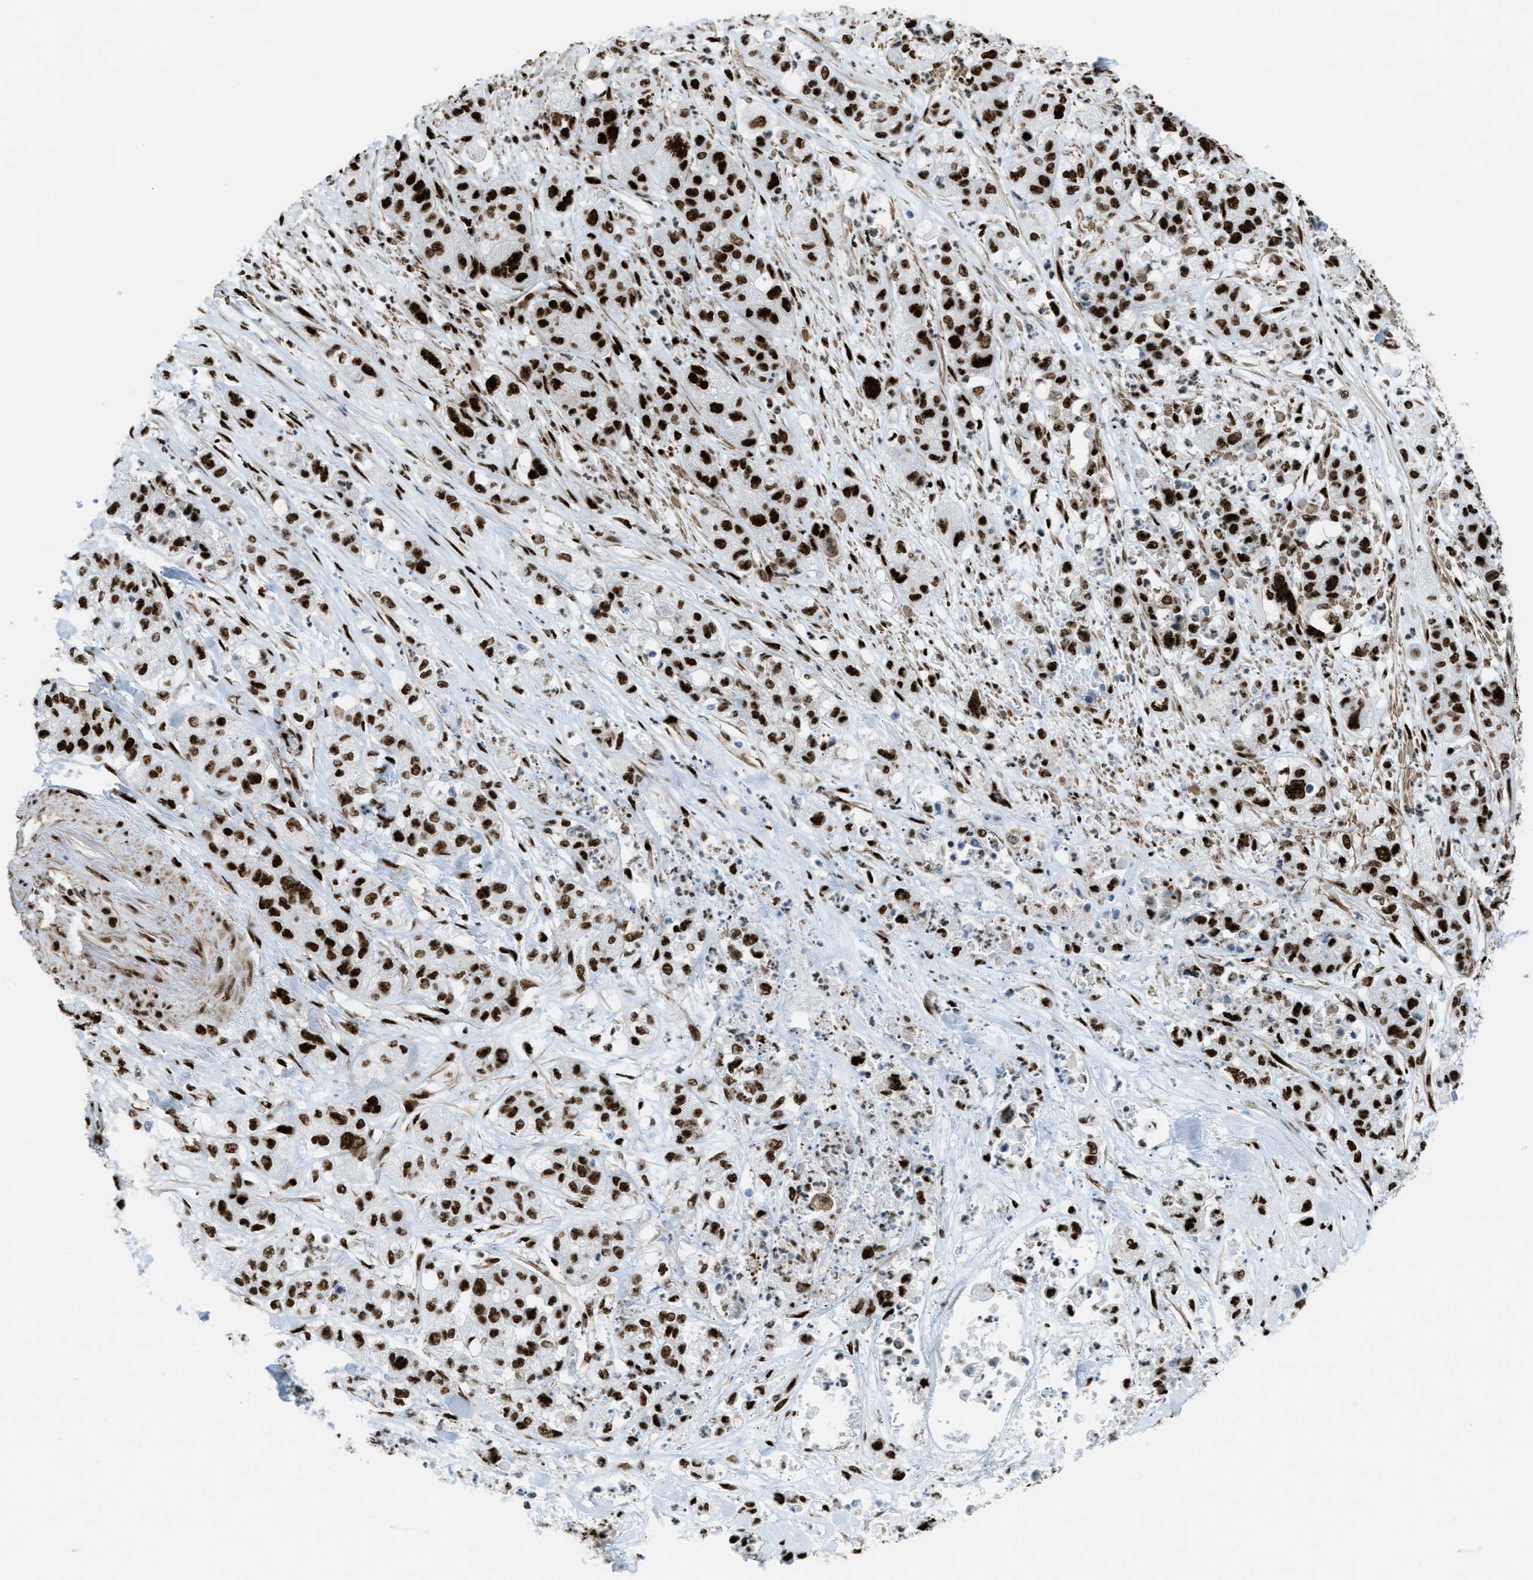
{"staining": {"intensity": "strong", "quantity": ">75%", "location": "nuclear"}, "tissue": "pancreatic cancer", "cell_type": "Tumor cells", "image_type": "cancer", "snomed": [{"axis": "morphology", "description": "Adenocarcinoma, NOS"}, {"axis": "topography", "description": "Pancreas"}], "caption": "This photomicrograph displays IHC staining of human pancreatic cancer, with high strong nuclear staining in approximately >75% of tumor cells.", "gene": "ZNF207", "patient": {"sex": "female", "age": 78}}